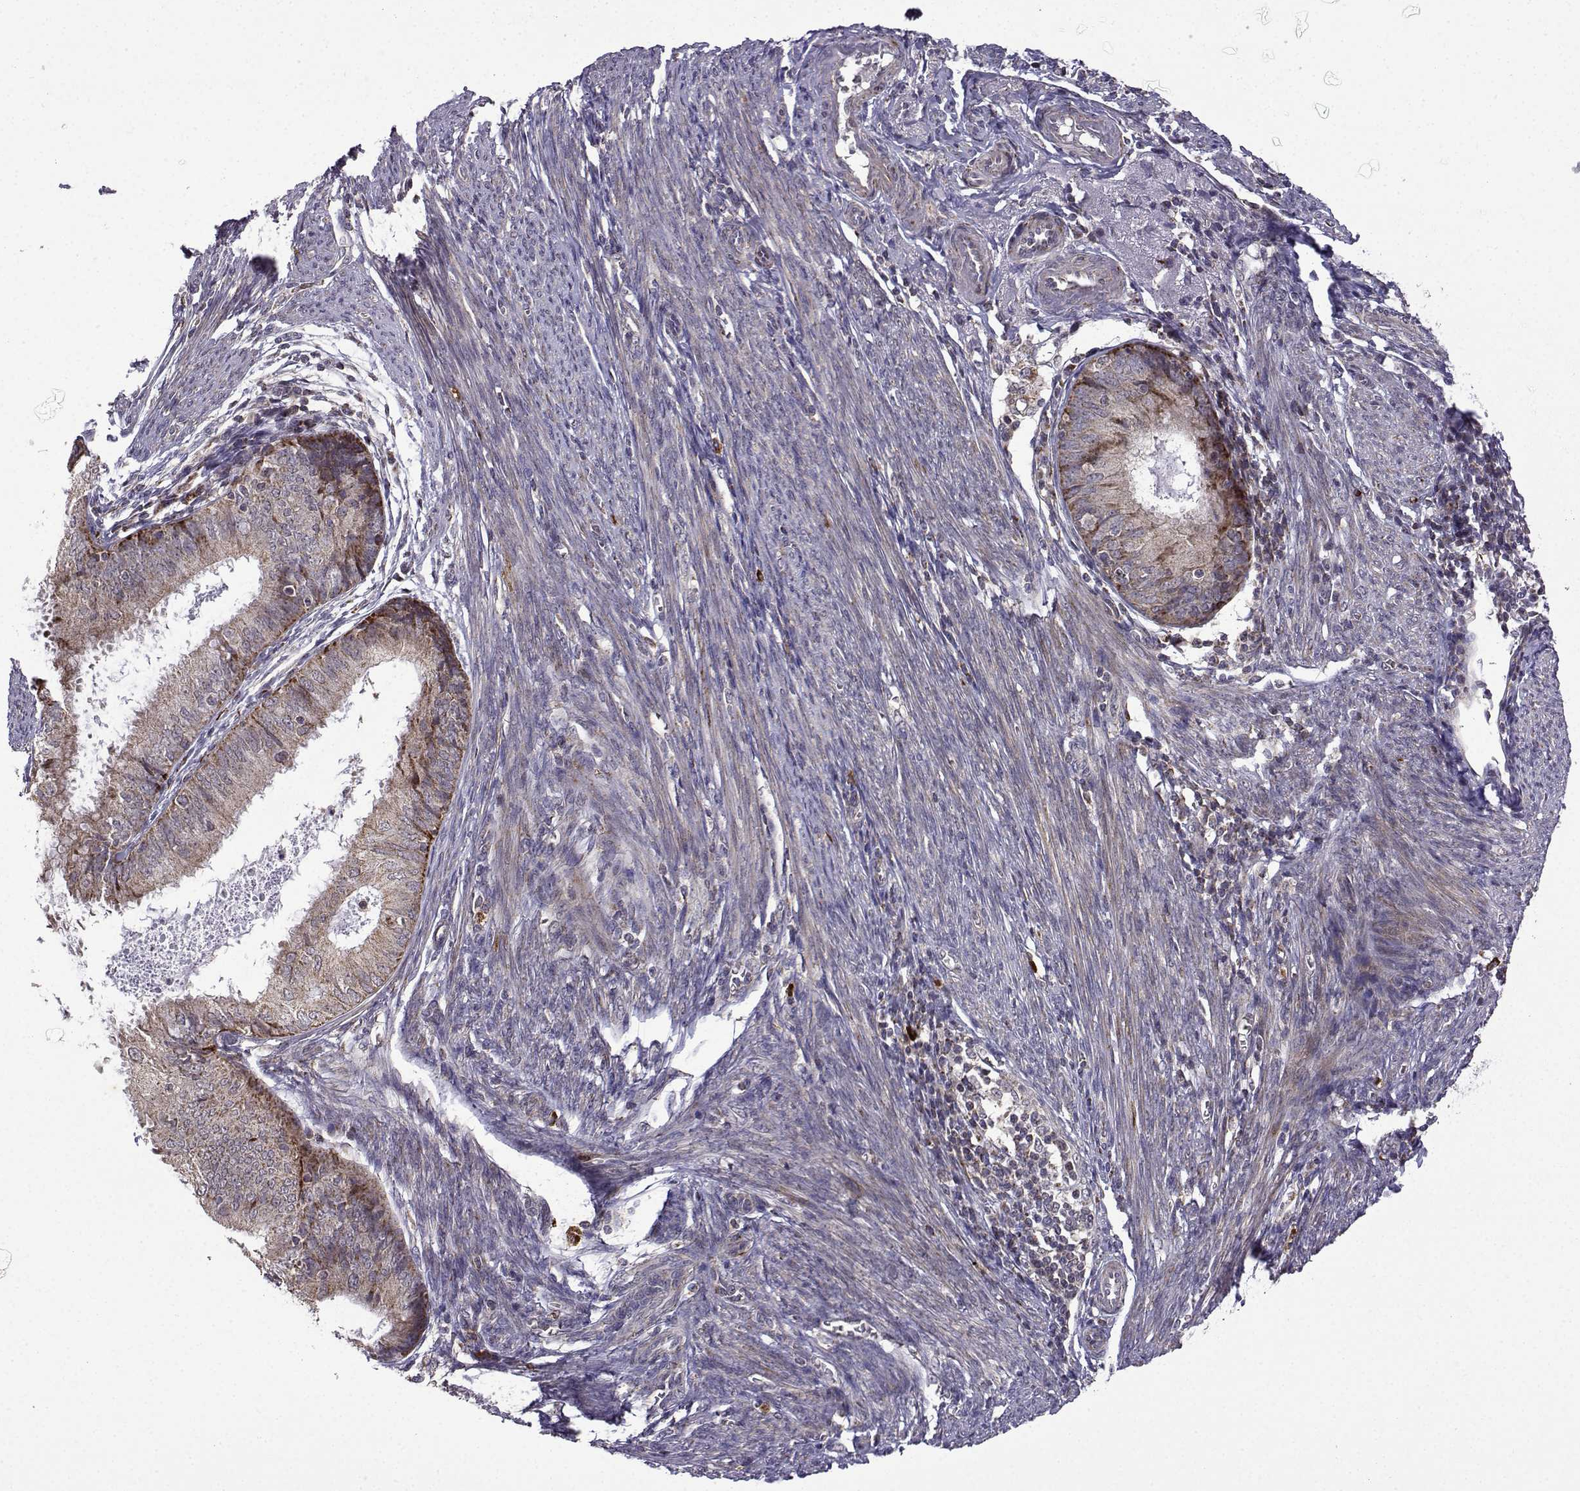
{"staining": {"intensity": "moderate", "quantity": "<25%", "location": "cytoplasmic/membranous"}, "tissue": "endometrial cancer", "cell_type": "Tumor cells", "image_type": "cancer", "snomed": [{"axis": "morphology", "description": "Adenocarcinoma, NOS"}, {"axis": "topography", "description": "Endometrium"}], "caption": "Protein expression analysis of human endometrial adenocarcinoma reveals moderate cytoplasmic/membranous staining in about <25% of tumor cells.", "gene": "TAB2", "patient": {"sex": "female", "age": 57}}